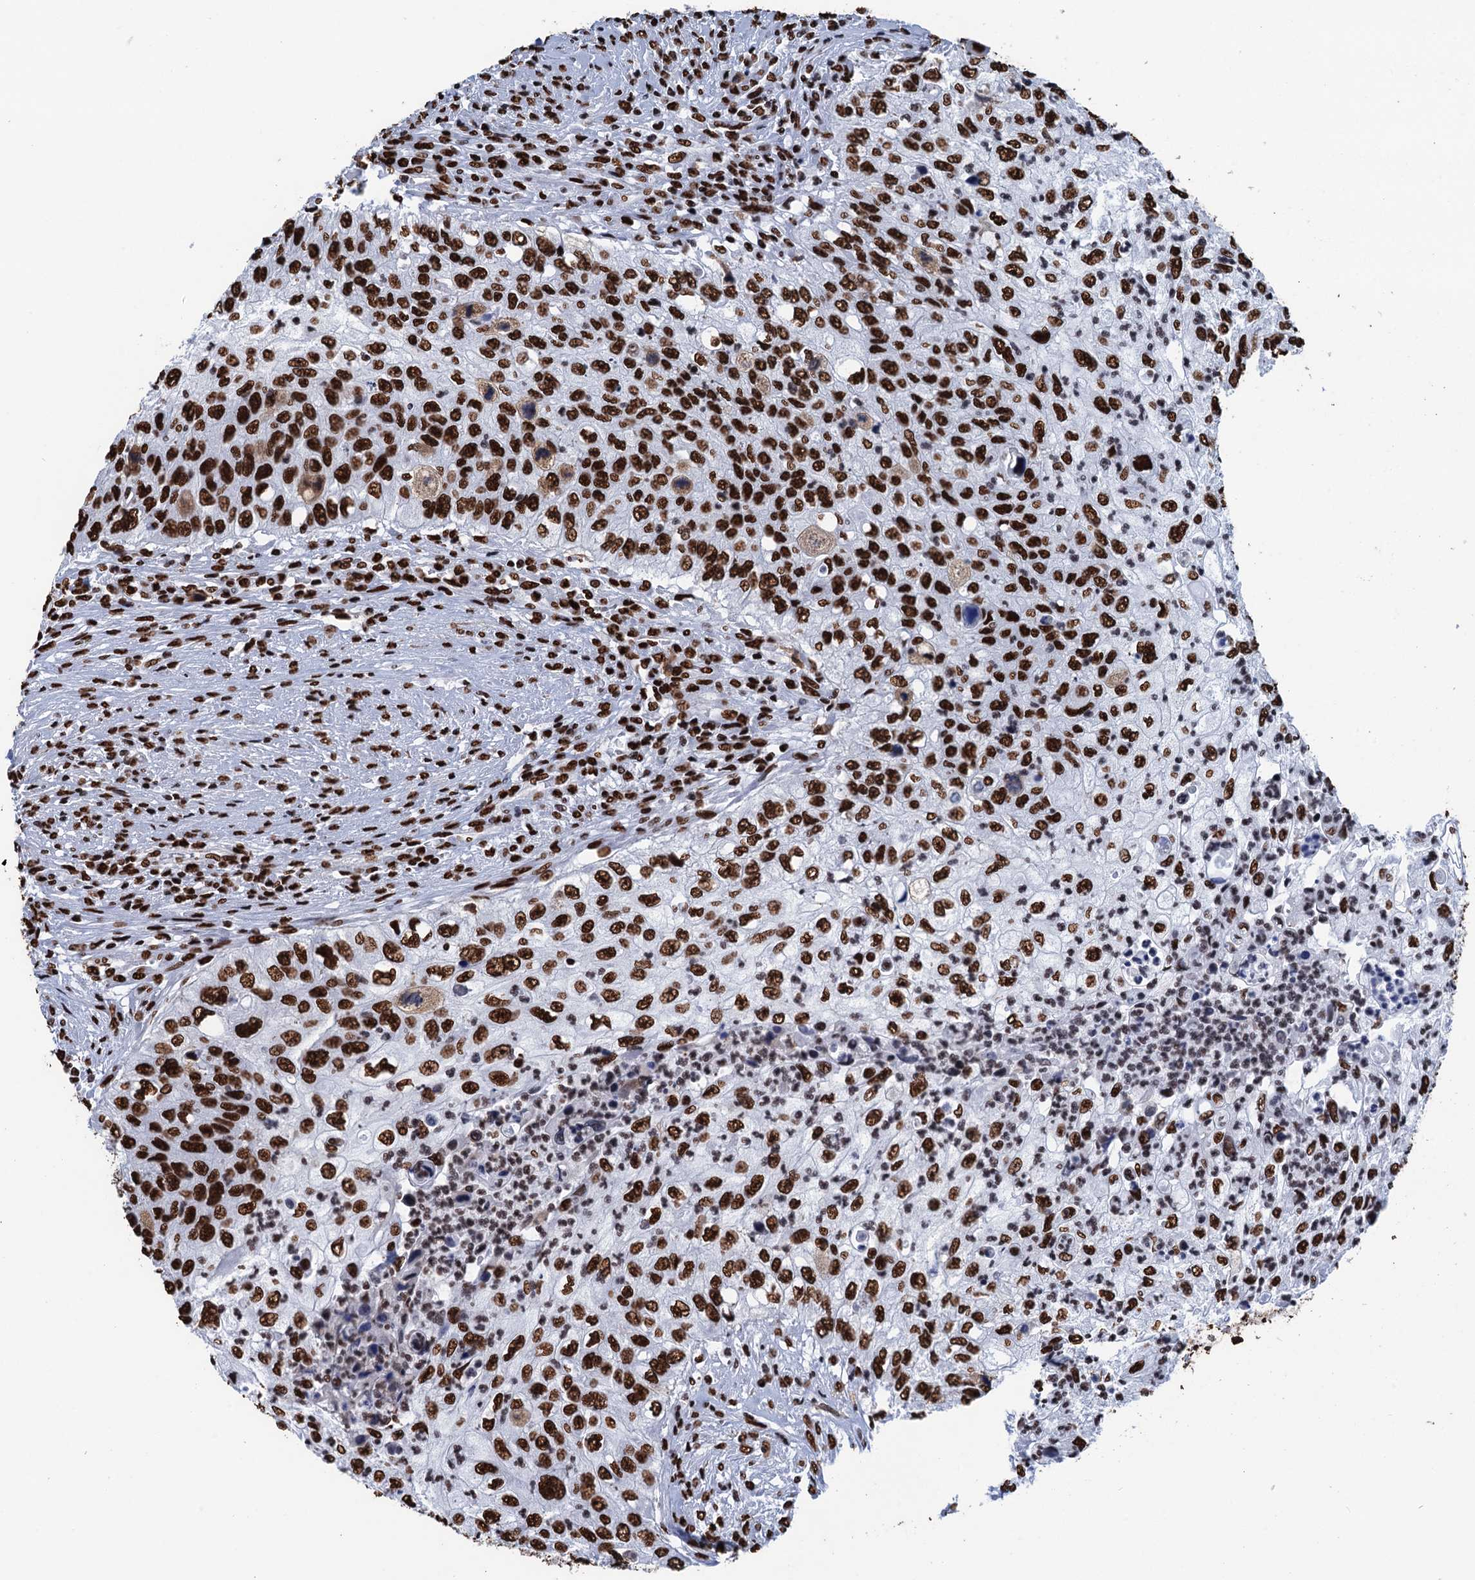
{"staining": {"intensity": "strong", "quantity": ">75%", "location": "nuclear"}, "tissue": "urothelial cancer", "cell_type": "Tumor cells", "image_type": "cancer", "snomed": [{"axis": "morphology", "description": "Urothelial carcinoma, High grade"}, {"axis": "topography", "description": "Urinary bladder"}], "caption": "Brown immunohistochemical staining in human urothelial cancer reveals strong nuclear expression in about >75% of tumor cells.", "gene": "UBA2", "patient": {"sex": "female", "age": 60}}